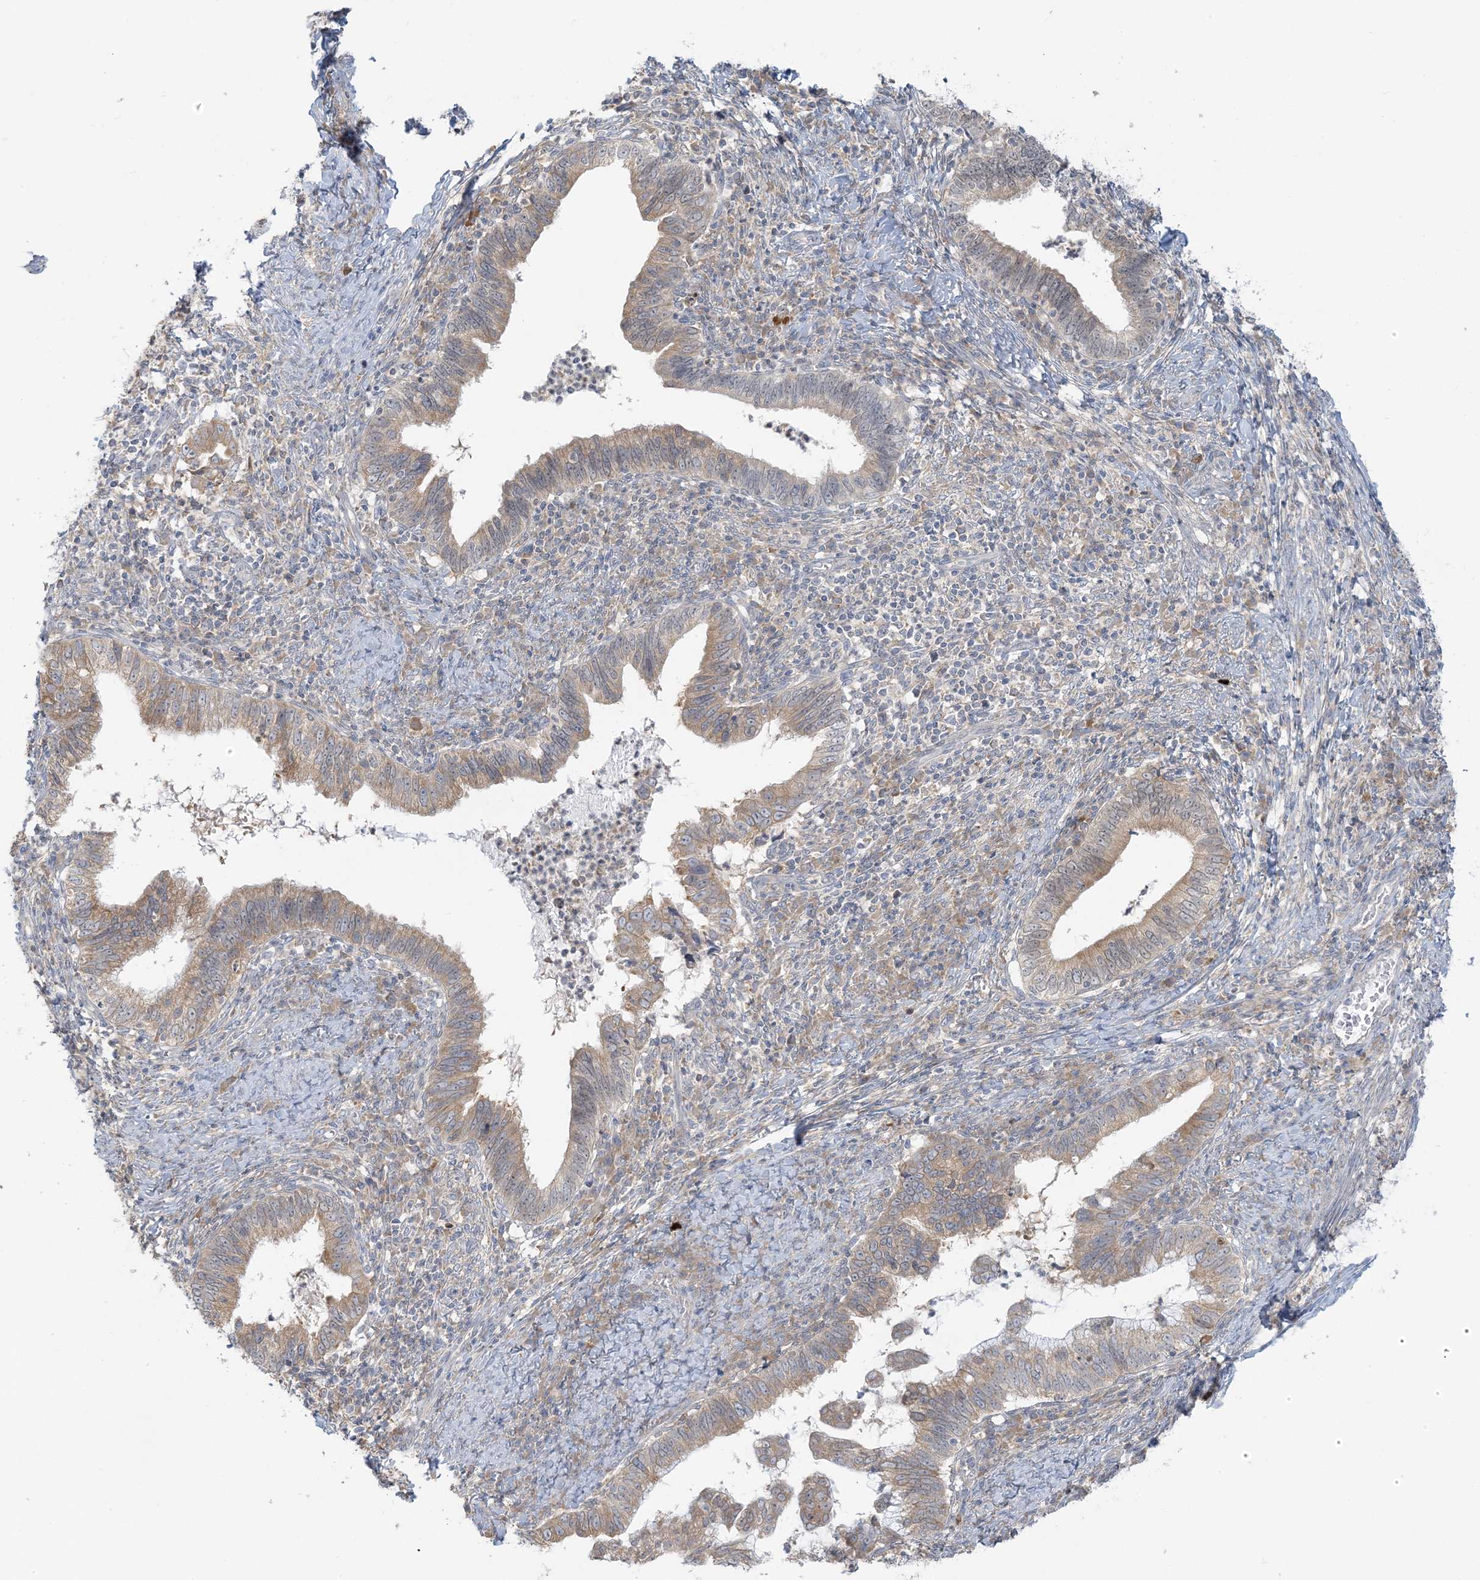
{"staining": {"intensity": "moderate", "quantity": ">75%", "location": "cytoplasmic/membranous"}, "tissue": "cervical cancer", "cell_type": "Tumor cells", "image_type": "cancer", "snomed": [{"axis": "morphology", "description": "Adenocarcinoma, NOS"}, {"axis": "topography", "description": "Cervix"}], "caption": "An image of human cervical cancer (adenocarcinoma) stained for a protein shows moderate cytoplasmic/membranous brown staining in tumor cells.", "gene": "EEFSEC", "patient": {"sex": "female", "age": 36}}